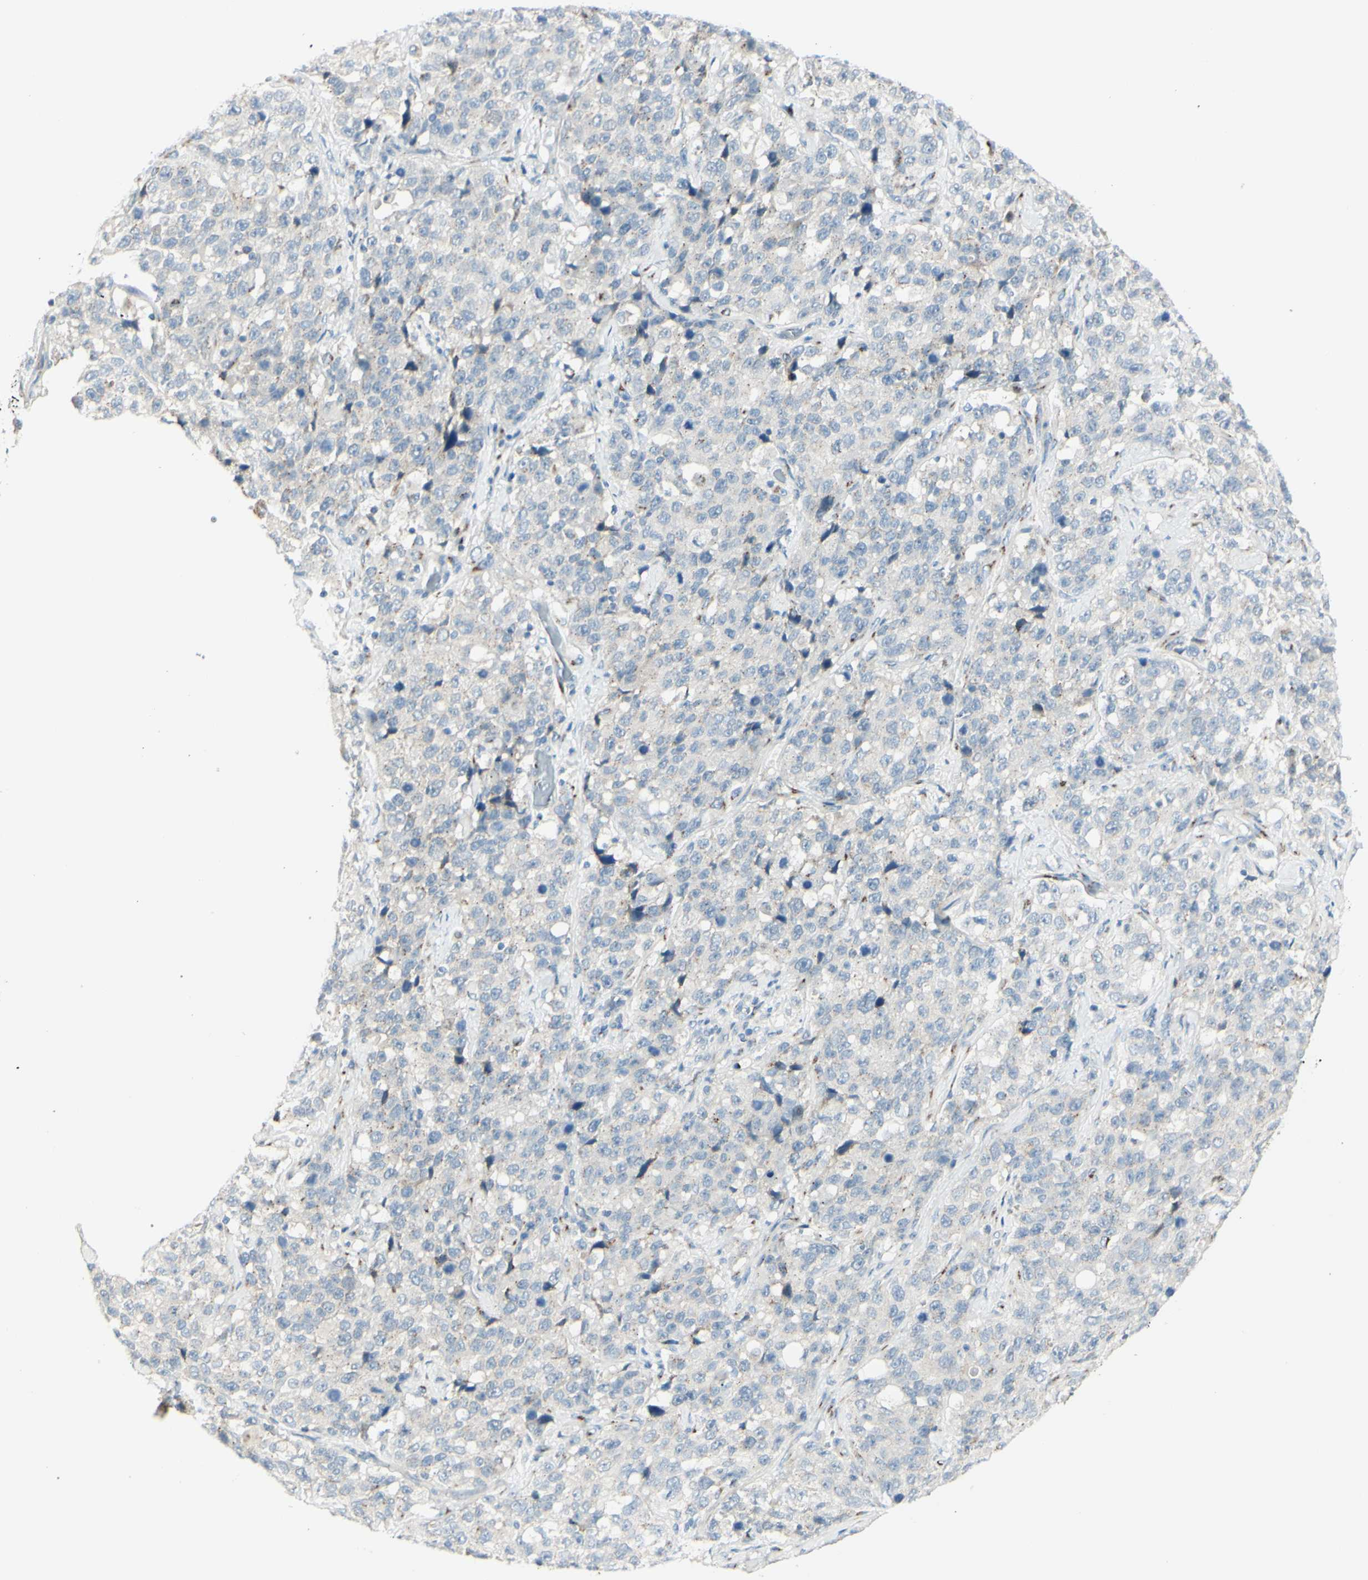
{"staining": {"intensity": "weak", "quantity": "25%-75%", "location": "cytoplasmic/membranous"}, "tissue": "stomach cancer", "cell_type": "Tumor cells", "image_type": "cancer", "snomed": [{"axis": "morphology", "description": "Normal tissue, NOS"}, {"axis": "morphology", "description": "Adenocarcinoma, NOS"}, {"axis": "topography", "description": "Stomach"}], "caption": "High-magnification brightfield microscopy of stomach cancer (adenocarcinoma) stained with DAB (3,3'-diaminobenzidine) (brown) and counterstained with hematoxylin (blue). tumor cells exhibit weak cytoplasmic/membranous expression is identified in approximately25%-75% of cells. The staining is performed using DAB (3,3'-diaminobenzidine) brown chromogen to label protein expression. The nuclei are counter-stained blue using hematoxylin.", "gene": "B4GALT1", "patient": {"sex": "male", "age": 48}}